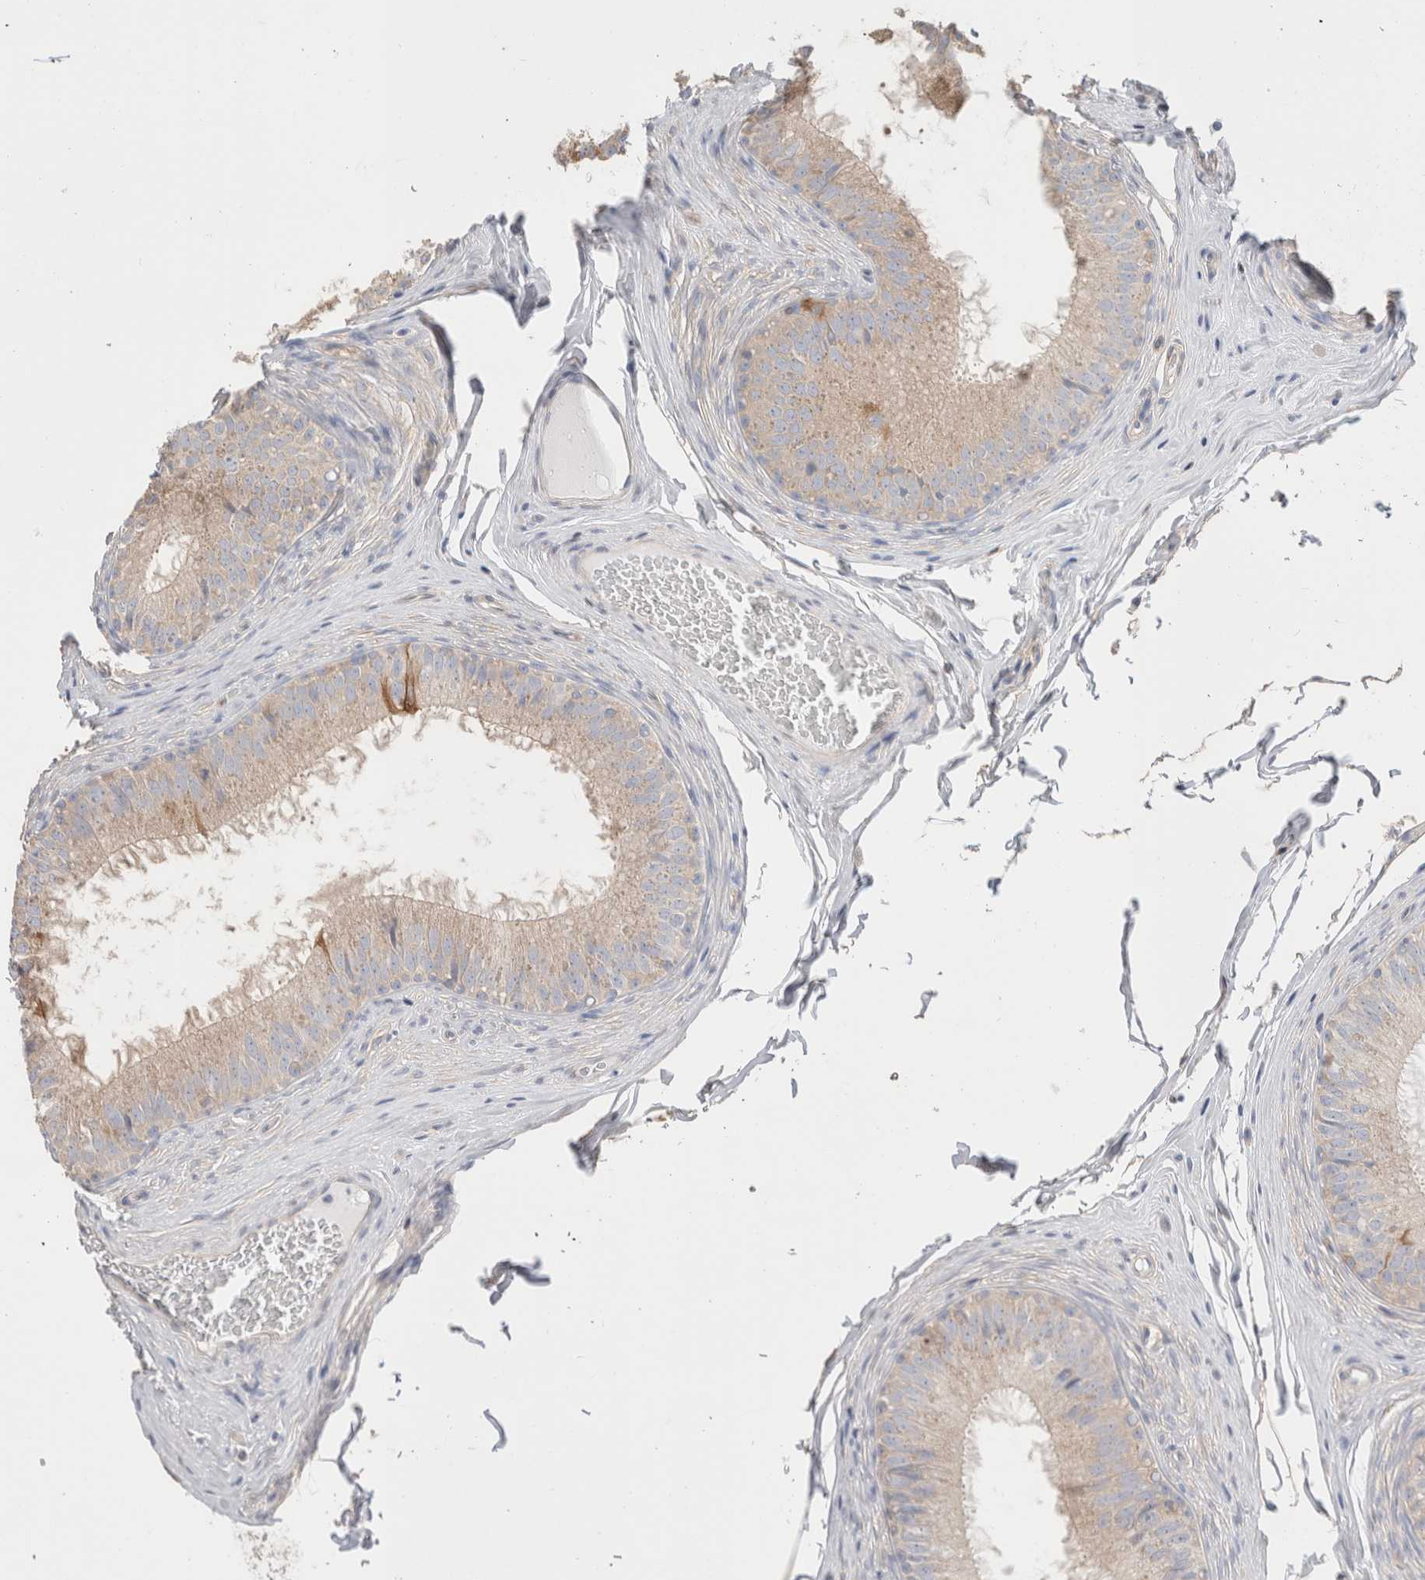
{"staining": {"intensity": "weak", "quantity": "25%-75%", "location": "cytoplasmic/membranous"}, "tissue": "epididymis", "cell_type": "Glandular cells", "image_type": "normal", "snomed": [{"axis": "morphology", "description": "Normal tissue, NOS"}, {"axis": "topography", "description": "Epididymis"}], "caption": "Human epididymis stained for a protein (brown) demonstrates weak cytoplasmic/membranous positive positivity in about 25%-75% of glandular cells.", "gene": "CAPN2", "patient": {"sex": "male", "age": 32}}